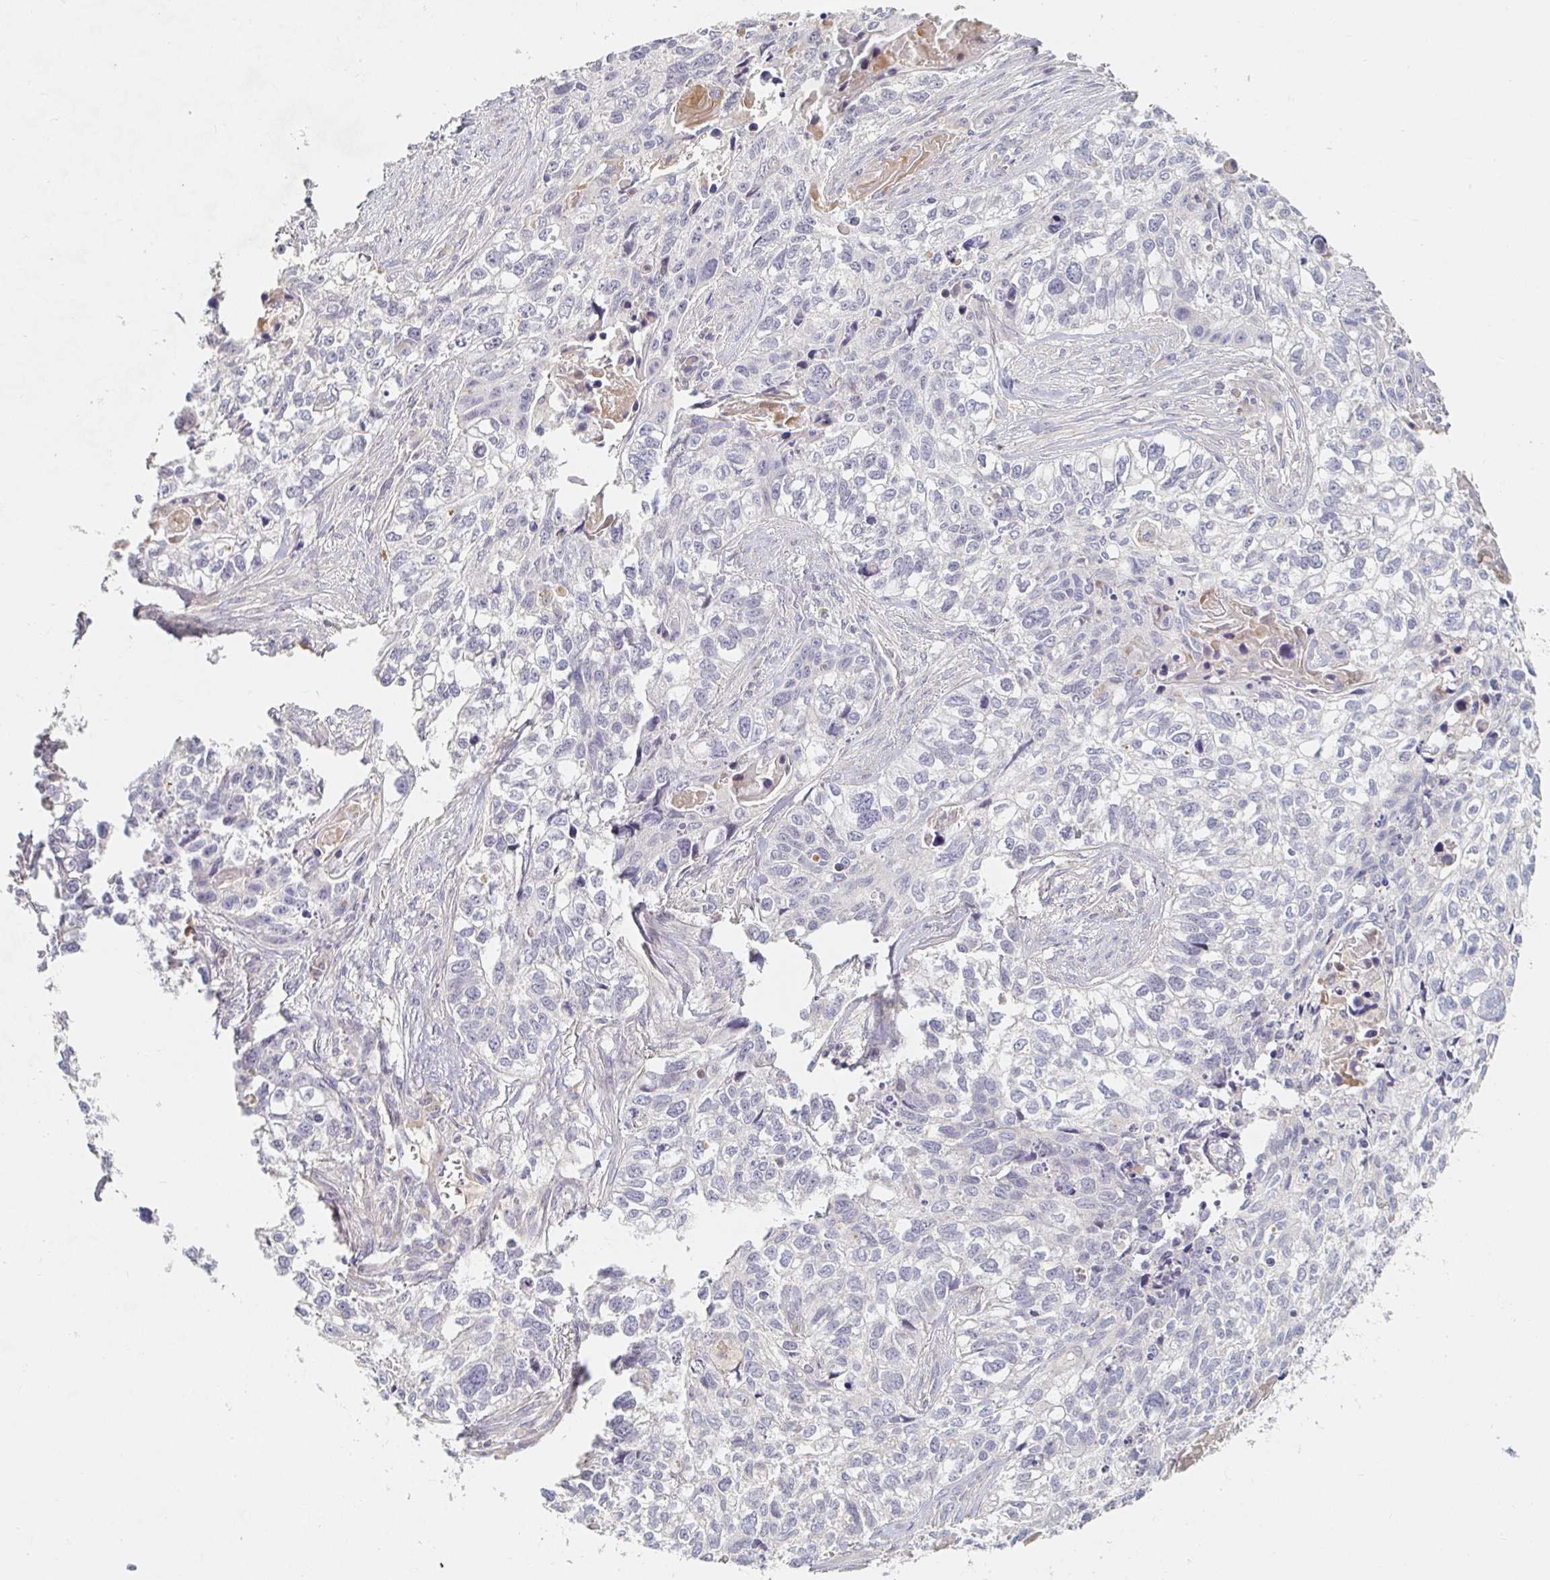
{"staining": {"intensity": "negative", "quantity": "none", "location": "none"}, "tissue": "lung cancer", "cell_type": "Tumor cells", "image_type": "cancer", "snomed": [{"axis": "morphology", "description": "Squamous cell carcinoma, NOS"}, {"axis": "topography", "description": "Lung"}], "caption": "Immunohistochemistry (IHC) image of squamous cell carcinoma (lung) stained for a protein (brown), which exhibits no expression in tumor cells.", "gene": "NME9", "patient": {"sex": "male", "age": 74}}